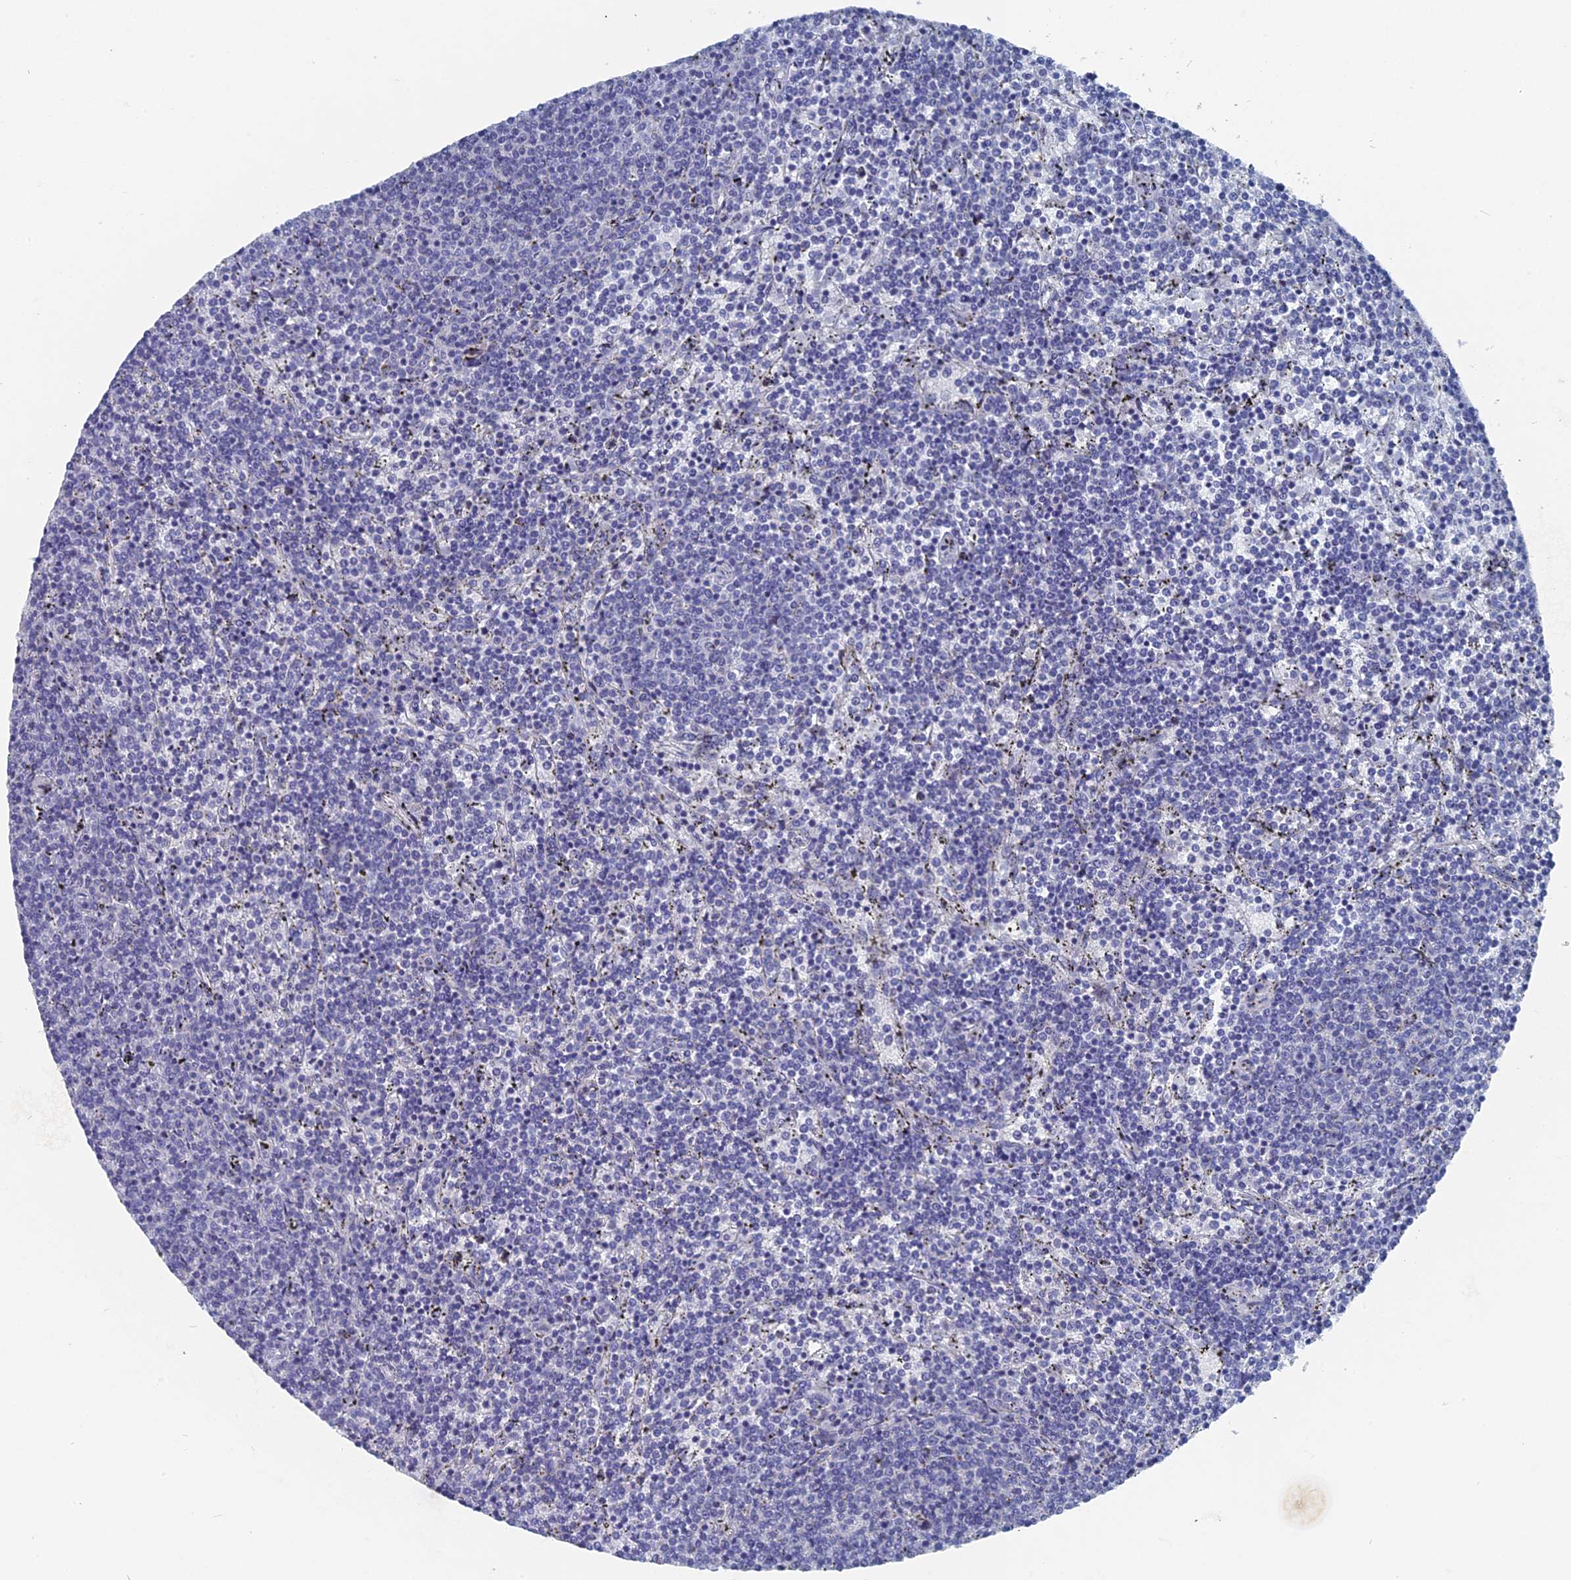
{"staining": {"intensity": "negative", "quantity": "none", "location": "none"}, "tissue": "lymphoma", "cell_type": "Tumor cells", "image_type": "cancer", "snomed": [{"axis": "morphology", "description": "Malignant lymphoma, non-Hodgkin's type, Low grade"}, {"axis": "topography", "description": "Spleen"}], "caption": "Tumor cells are negative for protein expression in human lymphoma.", "gene": "HIGD1A", "patient": {"sex": "female", "age": 50}}